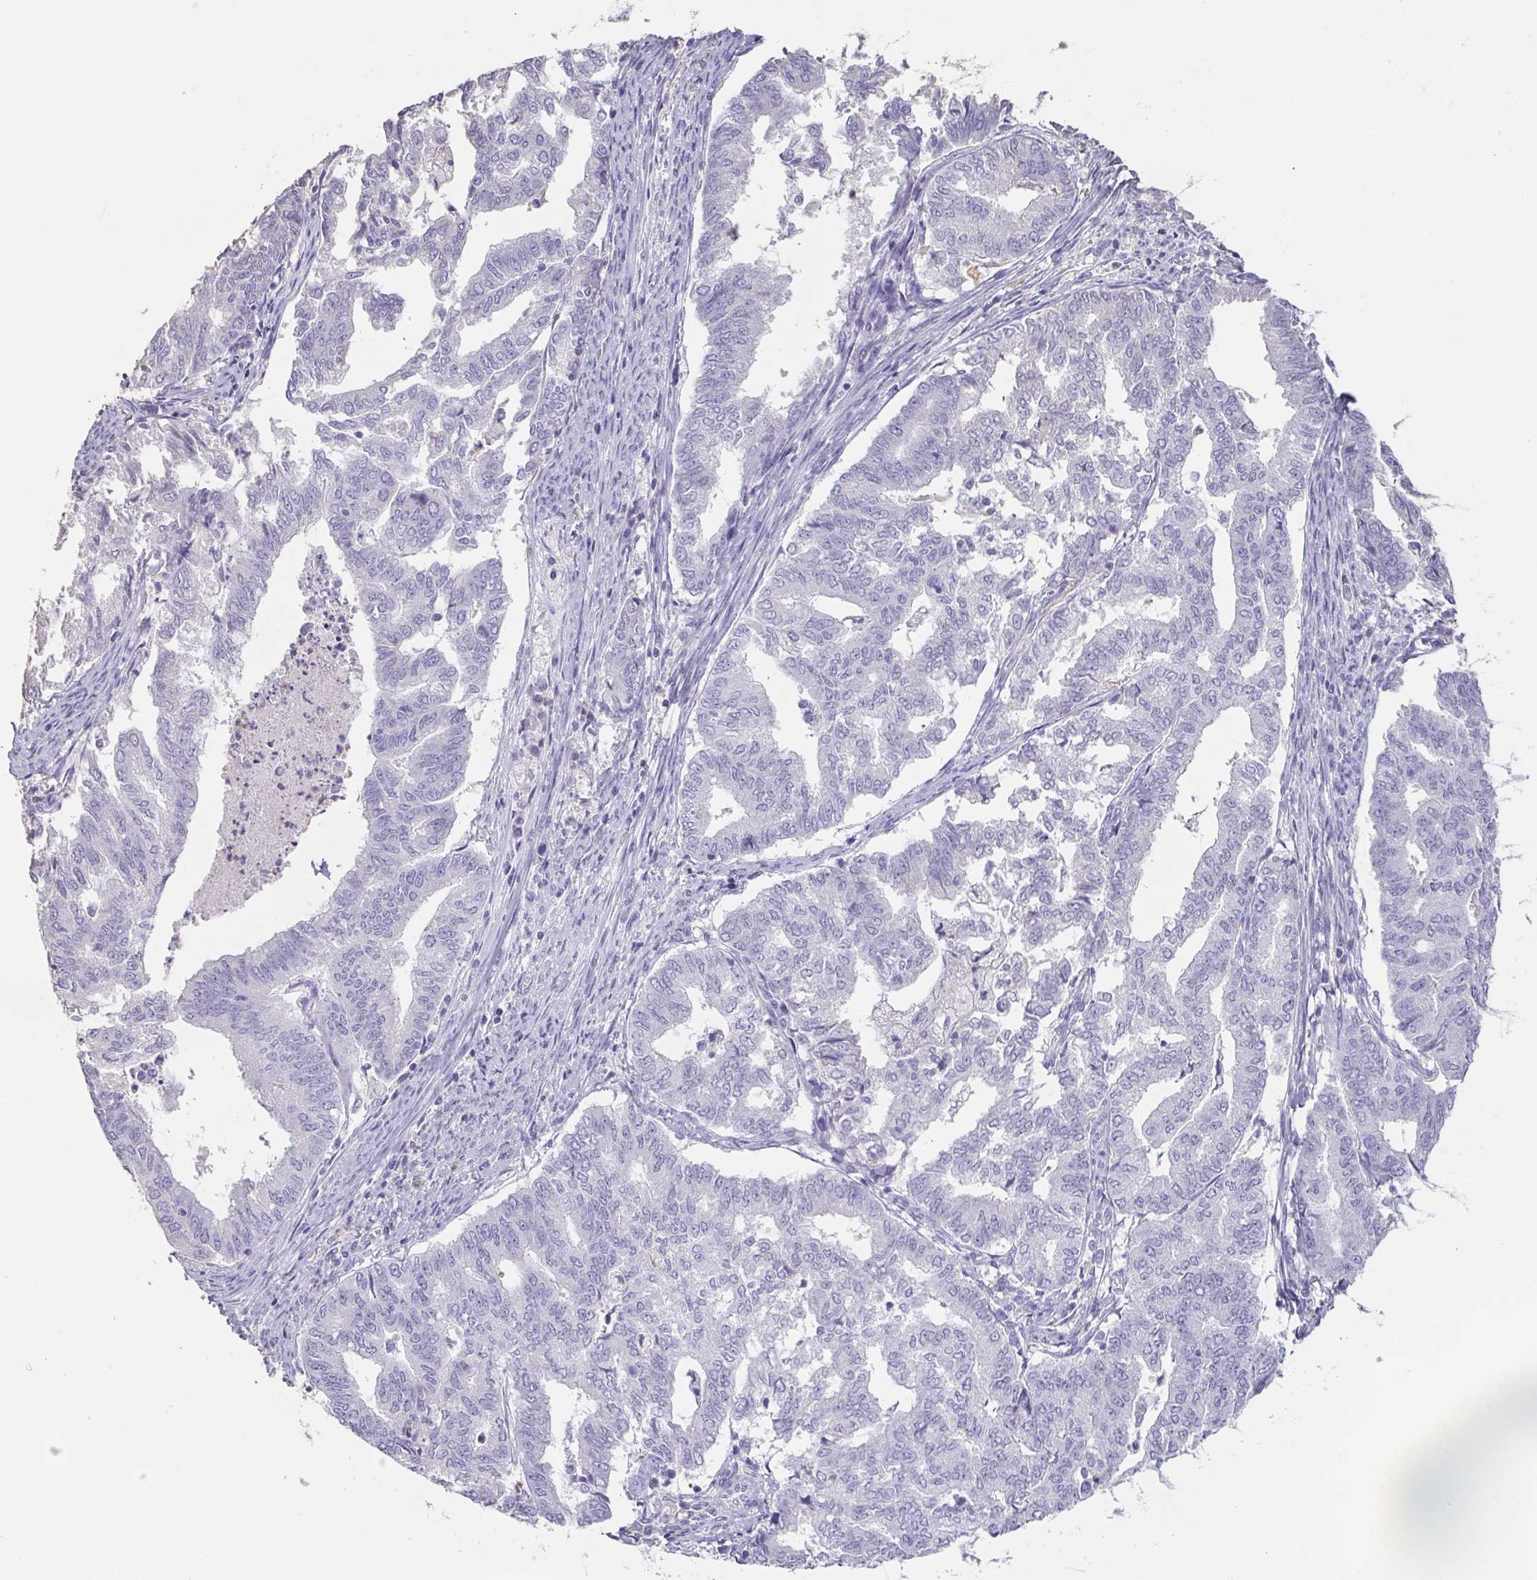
{"staining": {"intensity": "negative", "quantity": "none", "location": "none"}, "tissue": "endometrial cancer", "cell_type": "Tumor cells", "image_type": "cancer", "snomed": [{"axis": "morphology", "description": "Adenocarcinoma, NOS"}, {"axis": "topography", "description": "Endometrium"}], "caption": "DAB (3,3'-diaminobenzidine) immunohistochemical staining of human adenocarcinoma (endometrial) exhibits no significant staining in tumor cells.", "gene": "BPIFA2", "patient": {"sex": "female", "age": 79}}